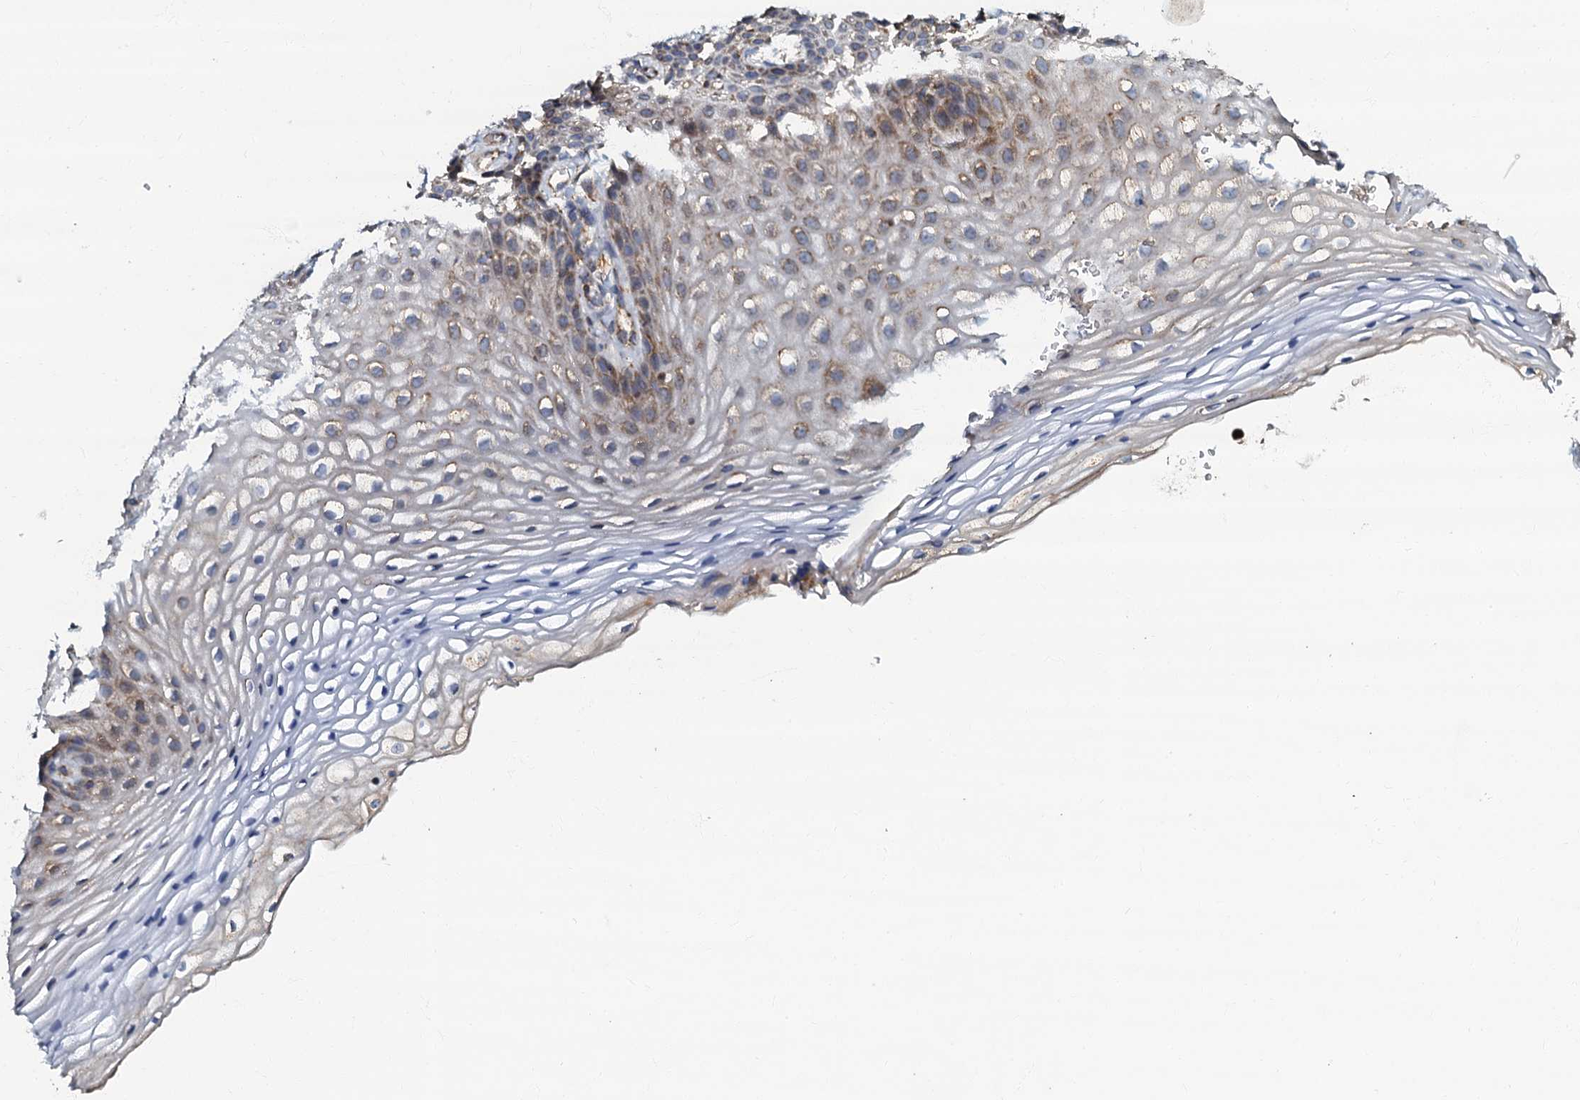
{"staining": {"intensity": "weak", "quantity": "25%-75%", "location": "cytoplasmic/membranous"}, "tissue": "vagina", "cell_type": "Squamous epithelial cells", "image_type": "normal", "snomed": [{"axis": "morphology", "description": "Normal tissue, NOS"}, {"axis": "topography", "description": "Vagina"}], "caption": "DAB (3,3'-diaminobenzidine) immunohistochemical staining of unremarkable human vagina reveals weak cytoplasmic/membranous protein staining in approximately 25%-75% of squamous epithelial cells. (DAB (3,3'-diaminobenzidine) IHC, brown staining for protein, blue staining for nuclei).", "gene": "NDUFA12", "patient": {"sex": "female", "age": 60}}